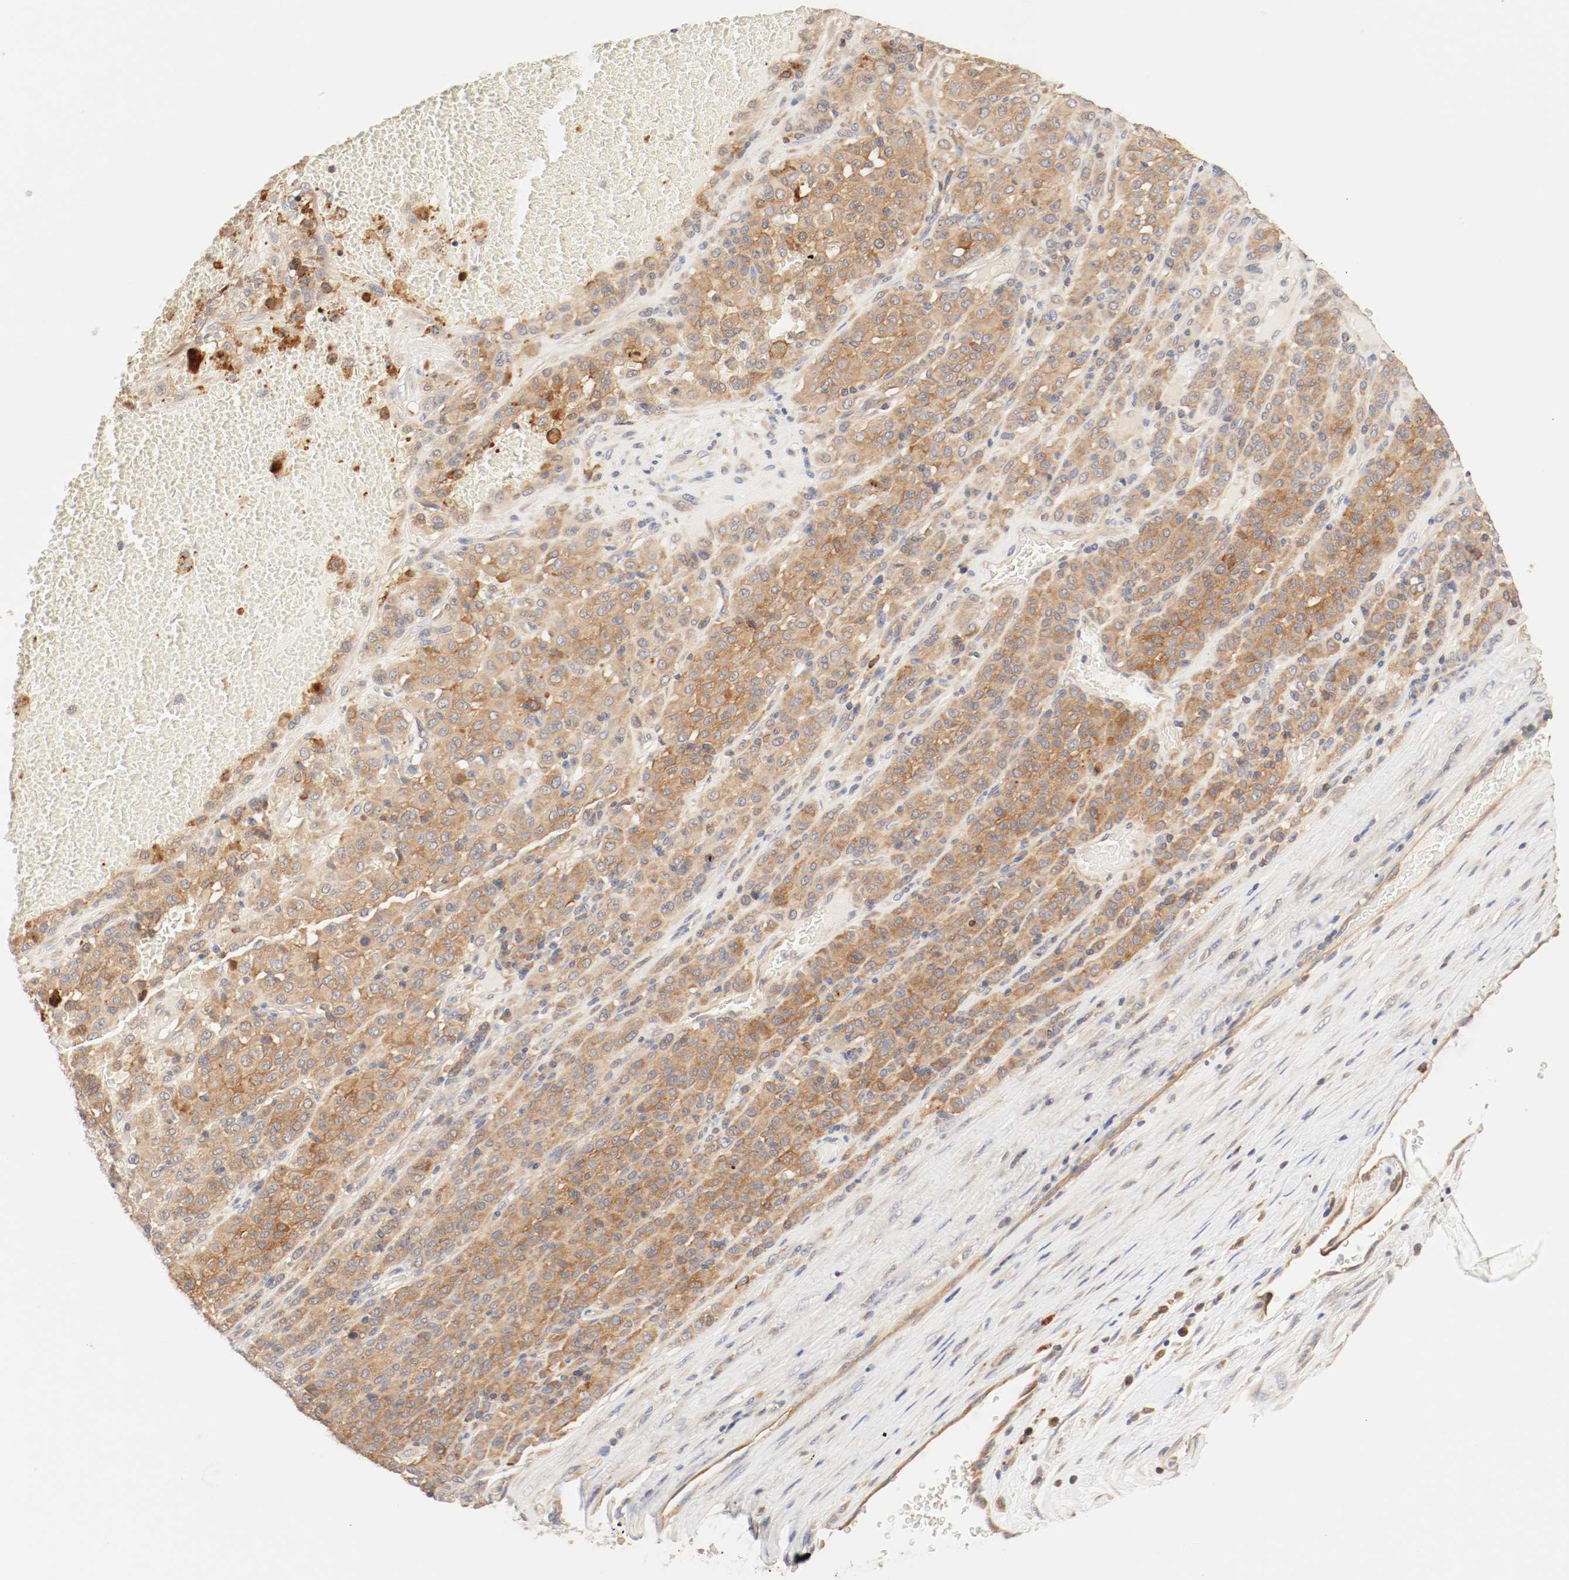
{"staining": {"intensity": "moderate", "quantity": ">75%", "location": "cytoplasmic/membranous"}, "tissue": "melanoma", "cell_type": "Tumor cells", "image_type": "cancer", "snomed": [{"axis": "morphology", "description": "Malignant melanoma, Metastatic site"}, {"axis": "topography", "description": "Pancreas"}], "caption": "Human malignant melanoma (metastatic site) stained for a protein (brown) reveals moderate cytoplasmic/membranous positive staining in about >75% of tumor cells.", "gene": "GIT1", "patient": {"sex": "female", "age": 30}}